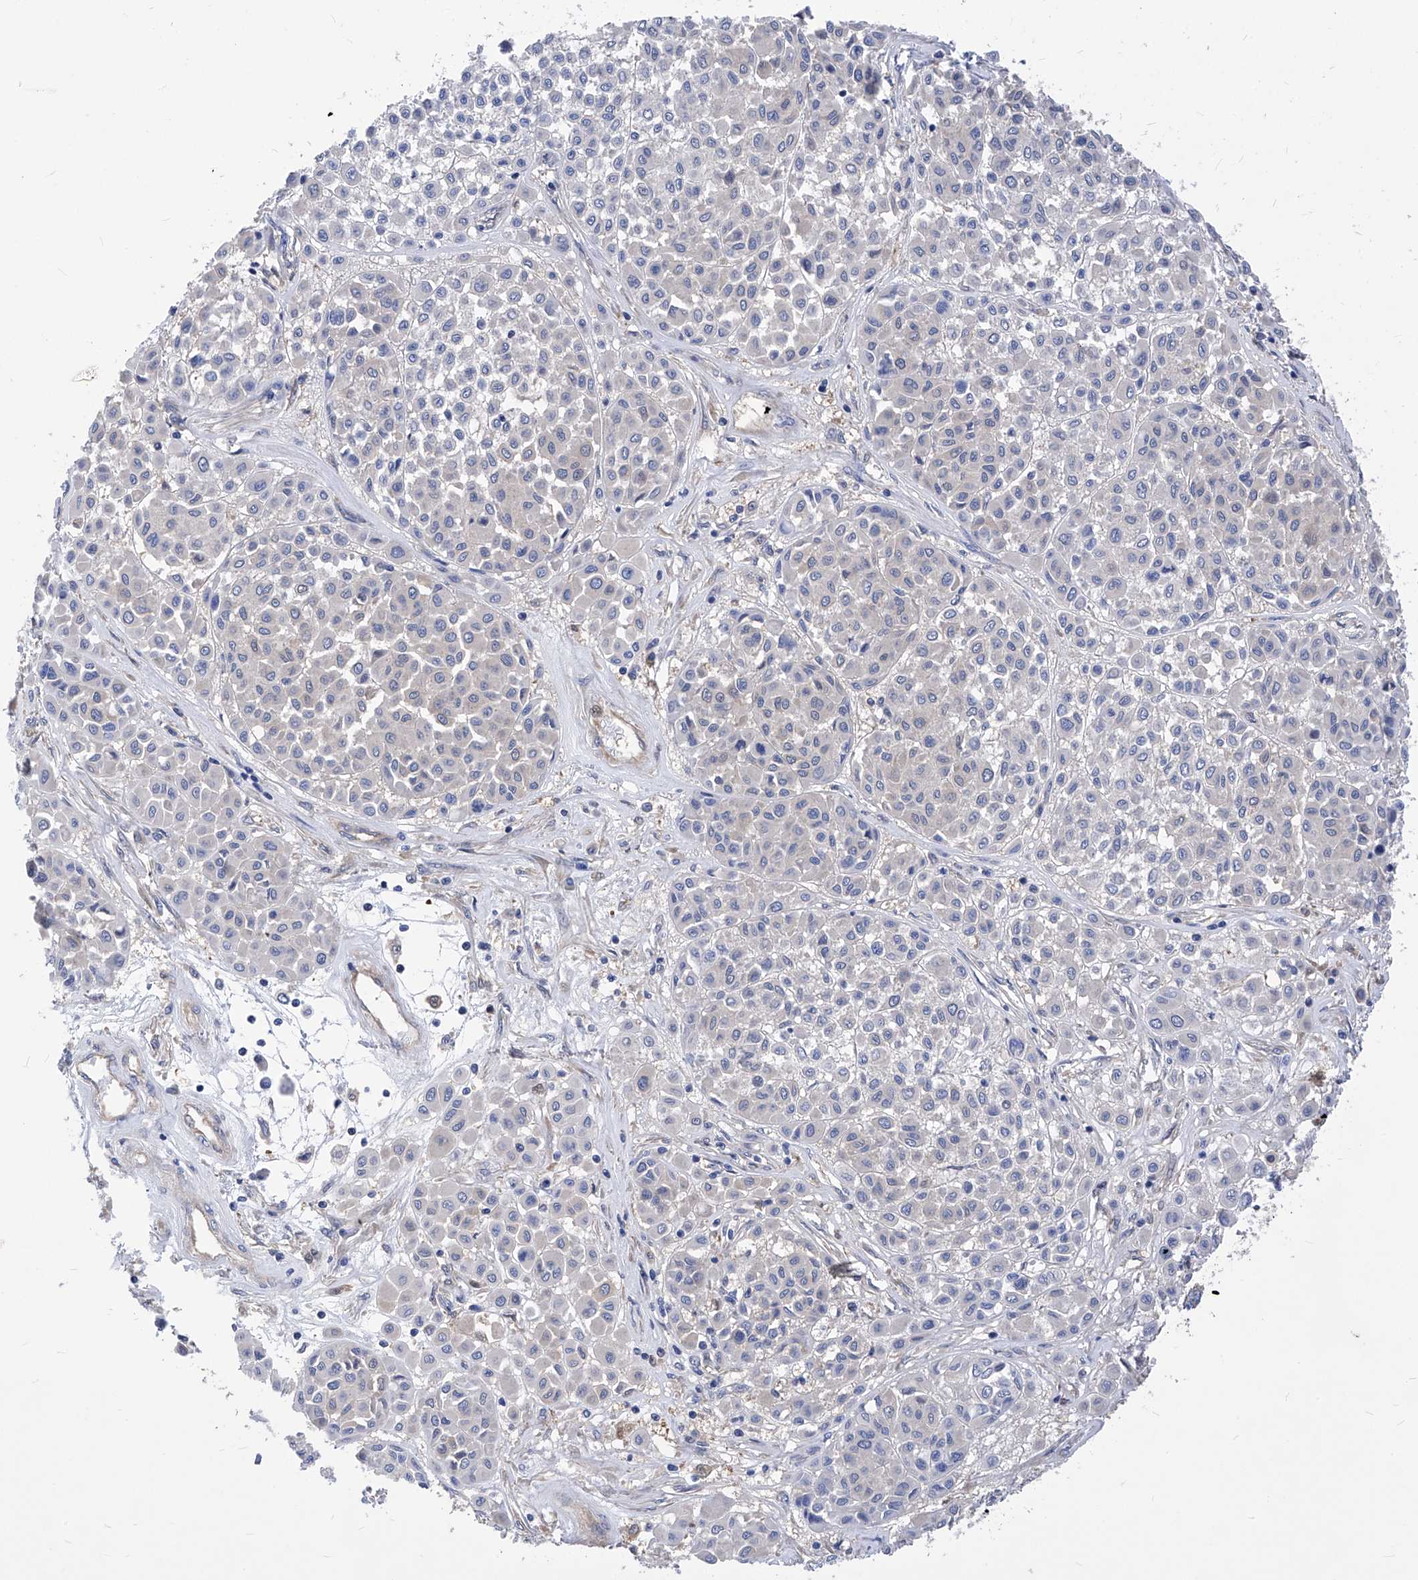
{"staining": {"intensity": "negative", "quantity": "none", "location": "none"}, "tissue": "melanoma", "cell_type": "Tumor cells", "image_type": "cancer", "snomed": [{"axis": "morphology", "description": "Malignant melanoma, Metastatic site"}, {"axis": "topography", "description": "Soft tissue"}], "caption": "Protein analysis of malignant melanoma (metastatic site) demonstrates no significant expression in tumor cells.", "gene": "XPNPEP1", "patient": {"sex": "male", "age": 41}}